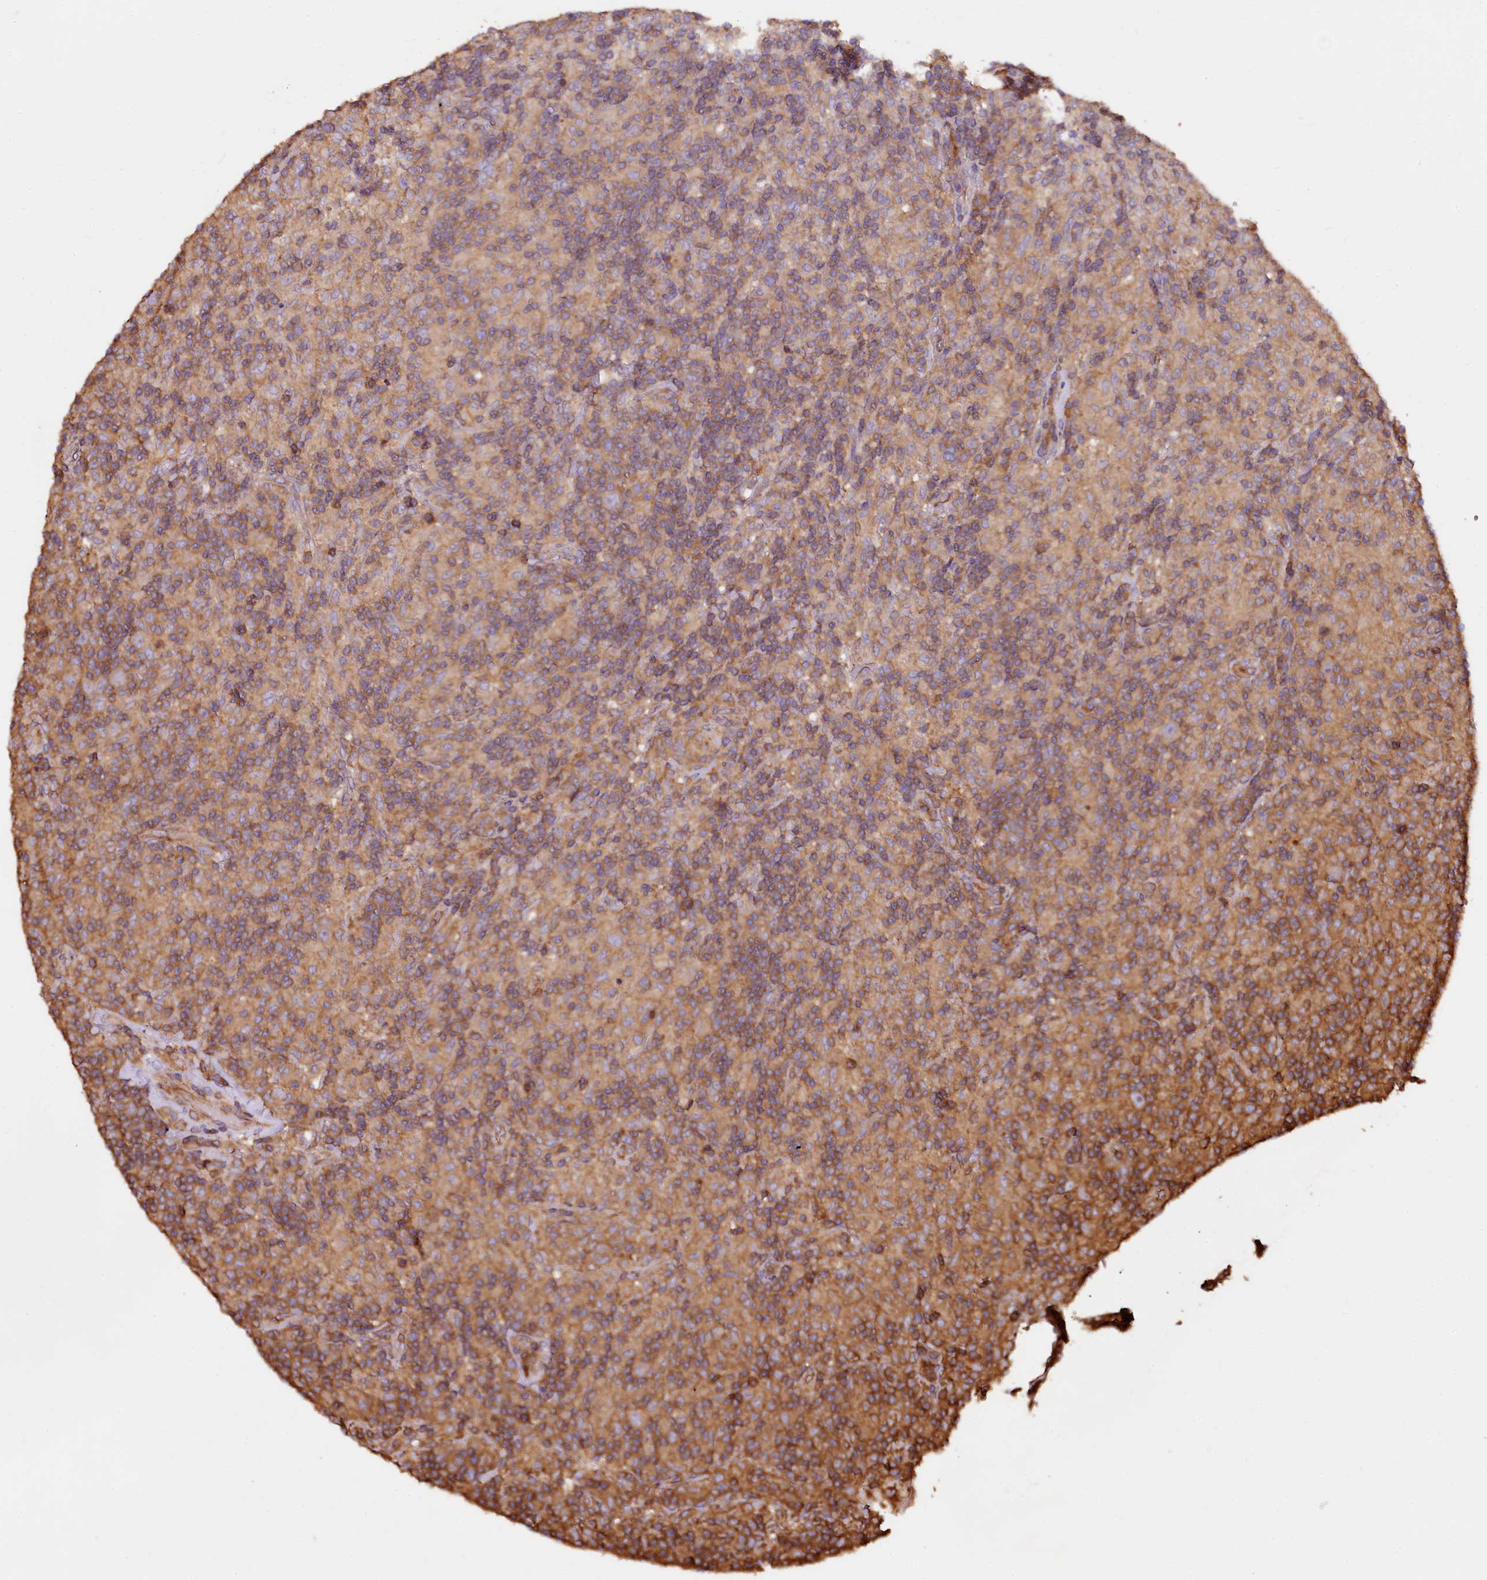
{"staining": {"intensity": "moderate", "quantity": ">75%", "location": "cytoplasmic/membranous"}, "tissue": "lymphoma", "cell_type": "Tumor cells", "image_type": "cancer", "snomed": [{"axis": "morphology", "description": "Hodgkin's disease, NOS"}, {"axis": "topography", "description": "Lymph node"}], "caption": "Immunohistochemical staining of human lymphoma demonstrates medium levels of moderate cytoplasmic/membranous positivity in approximately >75% of tumor cells.", "gene": "RARS2", "patient": {"sex": "male", "age": 70}}